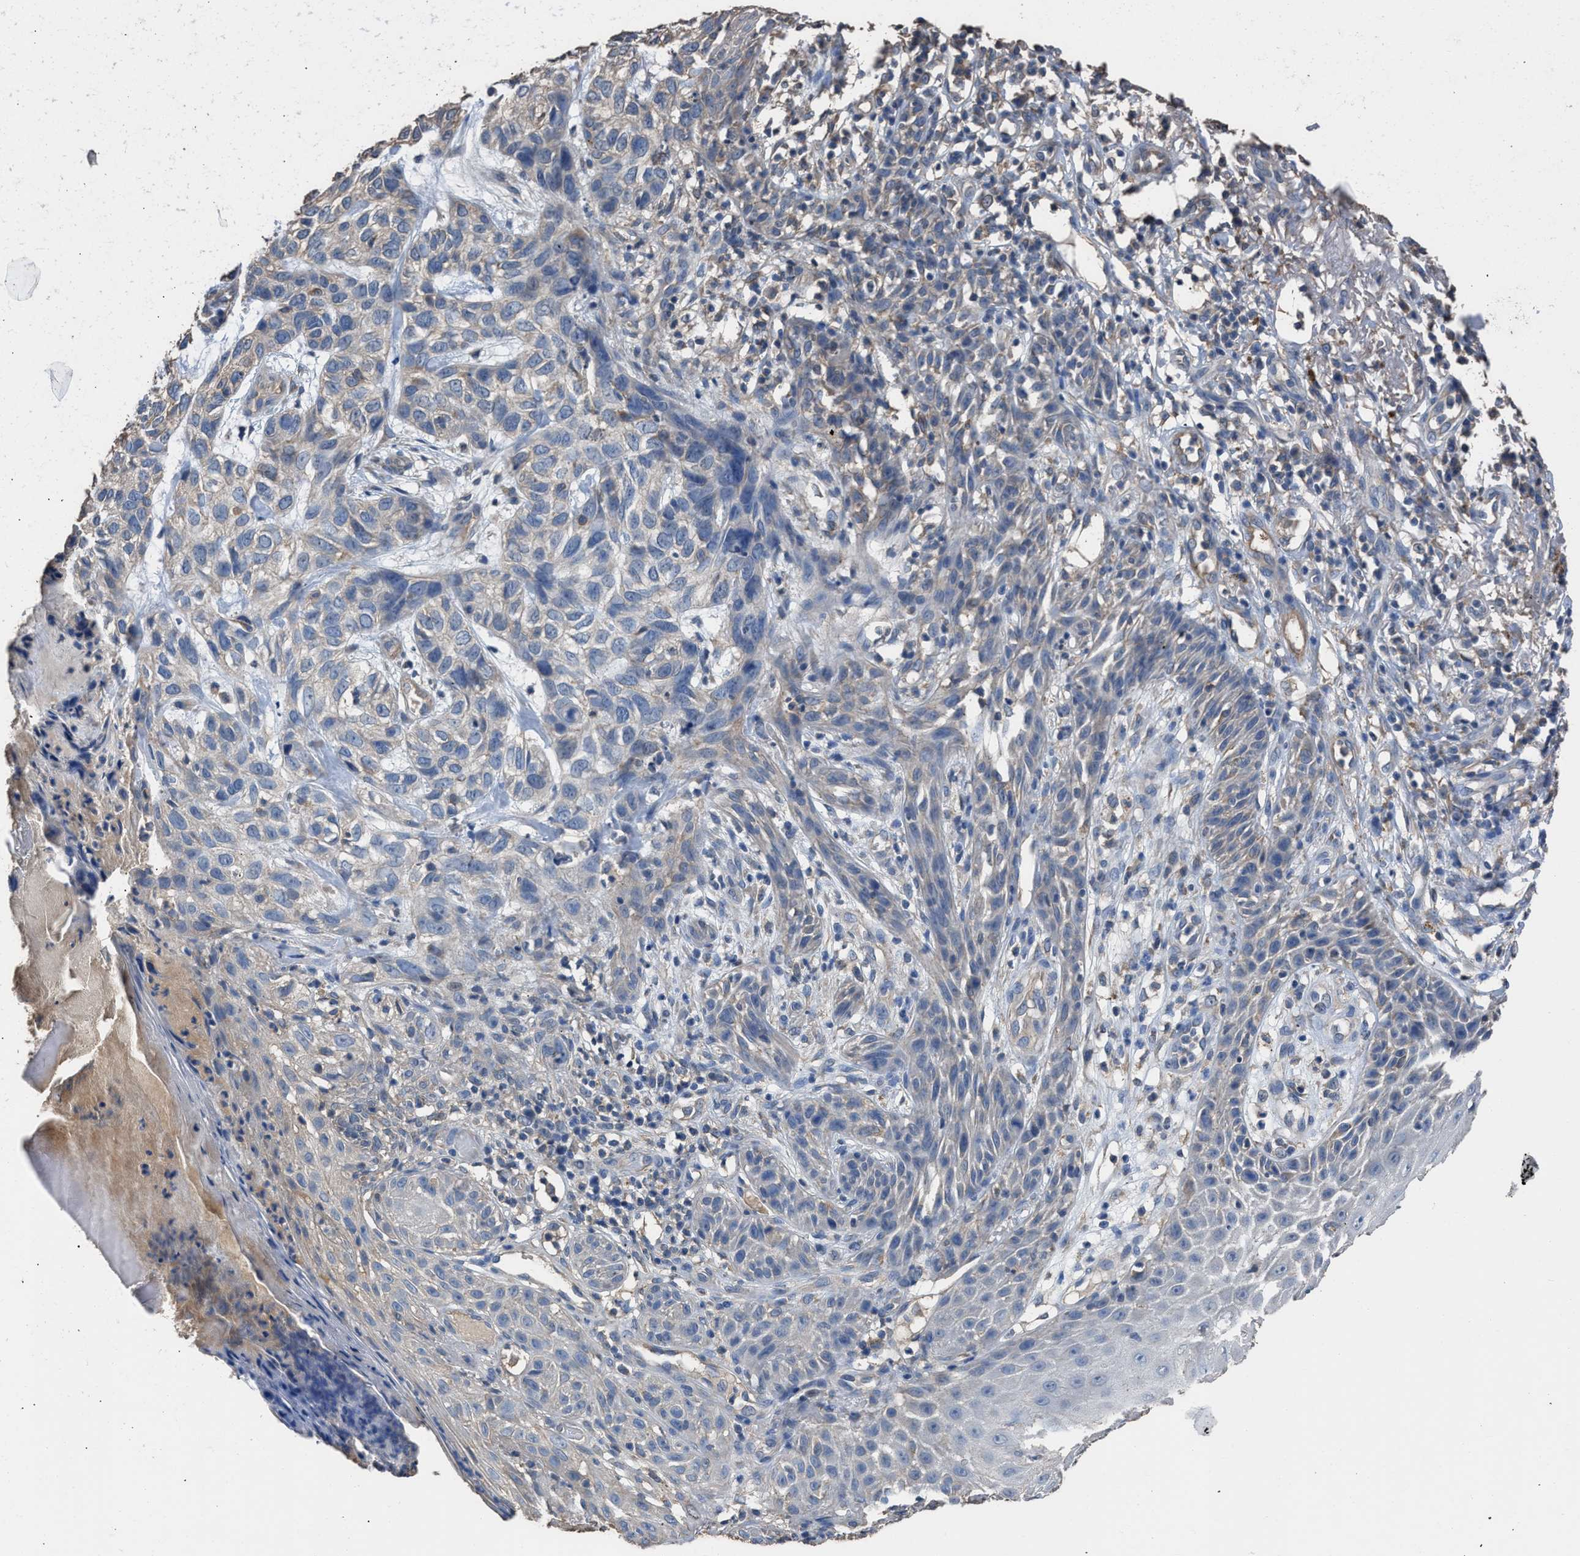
{"staining": {"intensity": "weak", "quantity": "<25%", "location": "cytoplasmic/membranous"}, "tissue": "skin cancer", "cell_type": "Tumor cells", "image_type": "cancer", "snomed": [{"axis": "morphology", "description": "Normal tissue, NOS"}, {"axis": "morphology", "description": "Basal cell carcinoma"}, {"axis": "topography", "description": "Skin"}], "caption": "This is an immunohistochemistry histopathology image of skin cancer. There is no staining in tumor cells.", "gene": "ITSN1", "patient": {"sex": "male", "age": 79}}